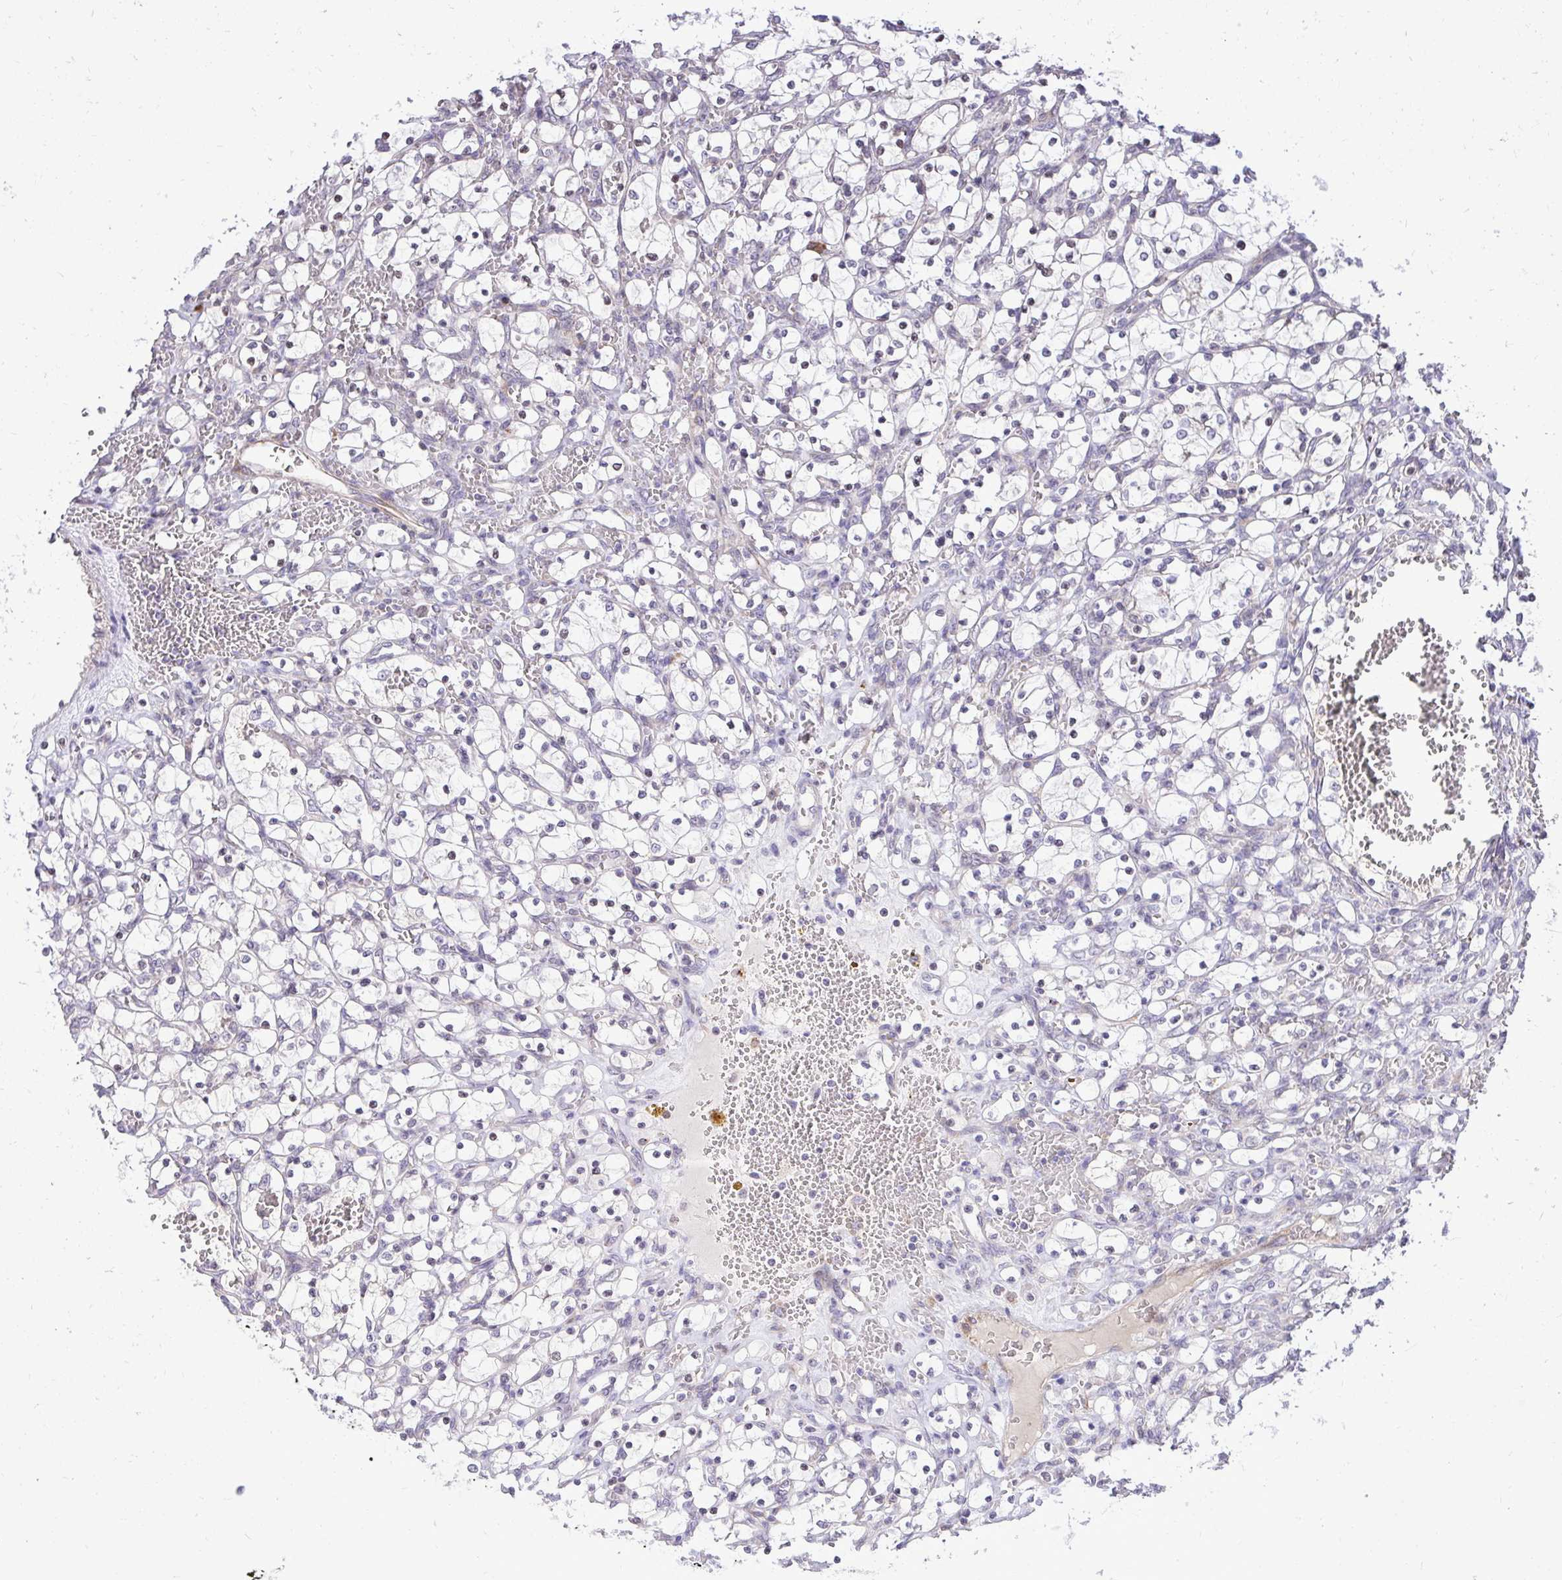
{"staining": {"intensity": "negative", "quantity": "none", "location": "none"}, "tissue": "renal cancer", "cell_type": "Tumor cells", "image_type": "cancer", "snomed": [{"axis": "morphology", "description": "Adenocarcinoma, NOS"}, {"axis": "topography", "description": "Kidney"}], "caption": "This photomicrograph is of adenocarcinoma (renal) stained with IHC to label a protein in brown with the nuclei are counter-stained blue. There is no staining in tumor cells.", "gene": "METTL9", "patient": {"sex": "female", "age": 69}}